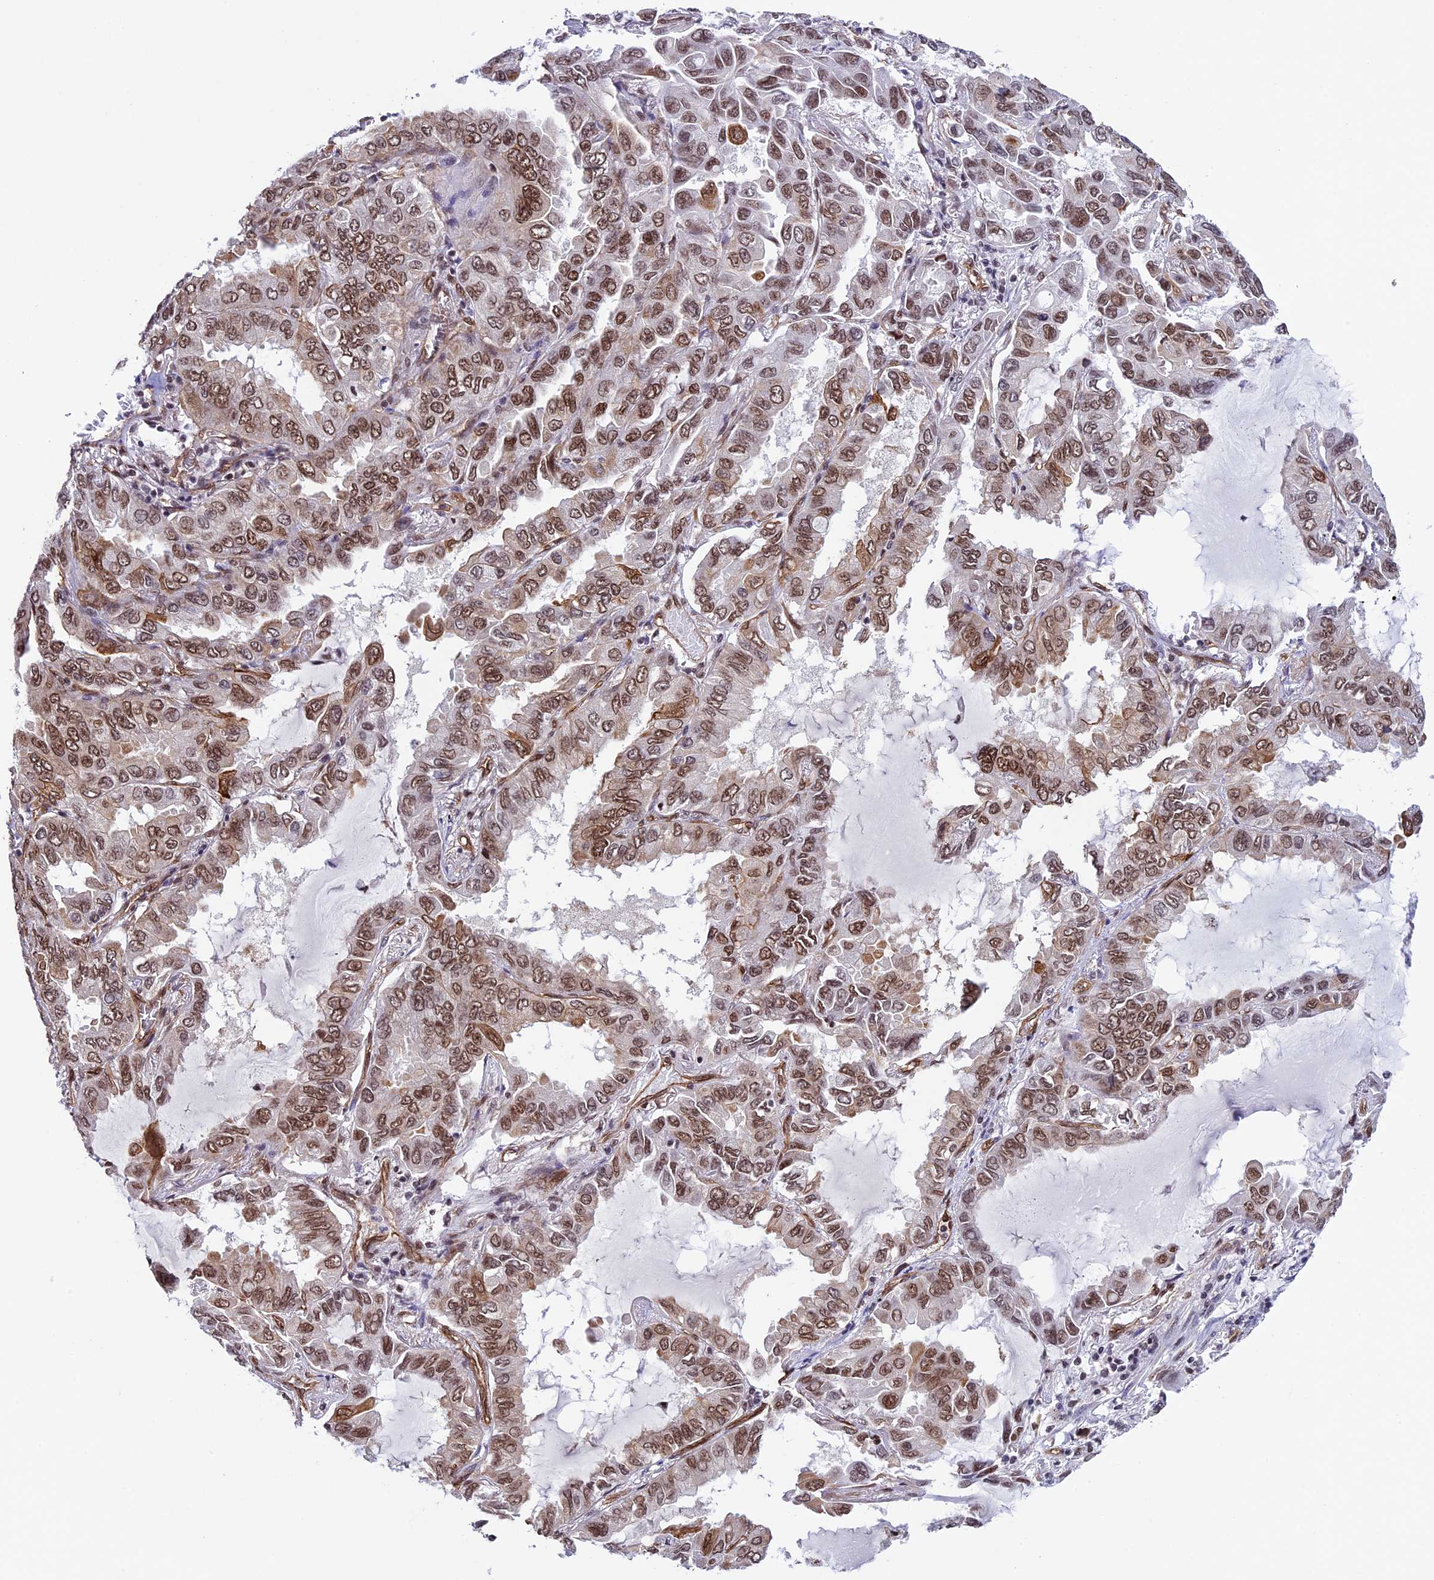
{"staining": {"intensity": "moderate", "quantity": ">75%", "location": "nuclear"}, "tissue": "lung cancer", "cell_type": "Tumor cells", "image_type": "cancer", "snomed": [{"axis": "morphology", "description": "Adenocarcinoma, NOS"}, {"axis": "topography", "description": "Lung"}], "caption": "Immunohistochemical staining of lung cancer demonstrates medium levels of moderate nuclear staining in about >75% of tumor cells. (Stains: DAB (3,3'-diaminobenzidine) in brown, nuclei in blue, Microscopy: brightfield microscopy at high magnification).", "gene": "MPHOSPH8", "patient": {"sex": "male", "age": 64}}